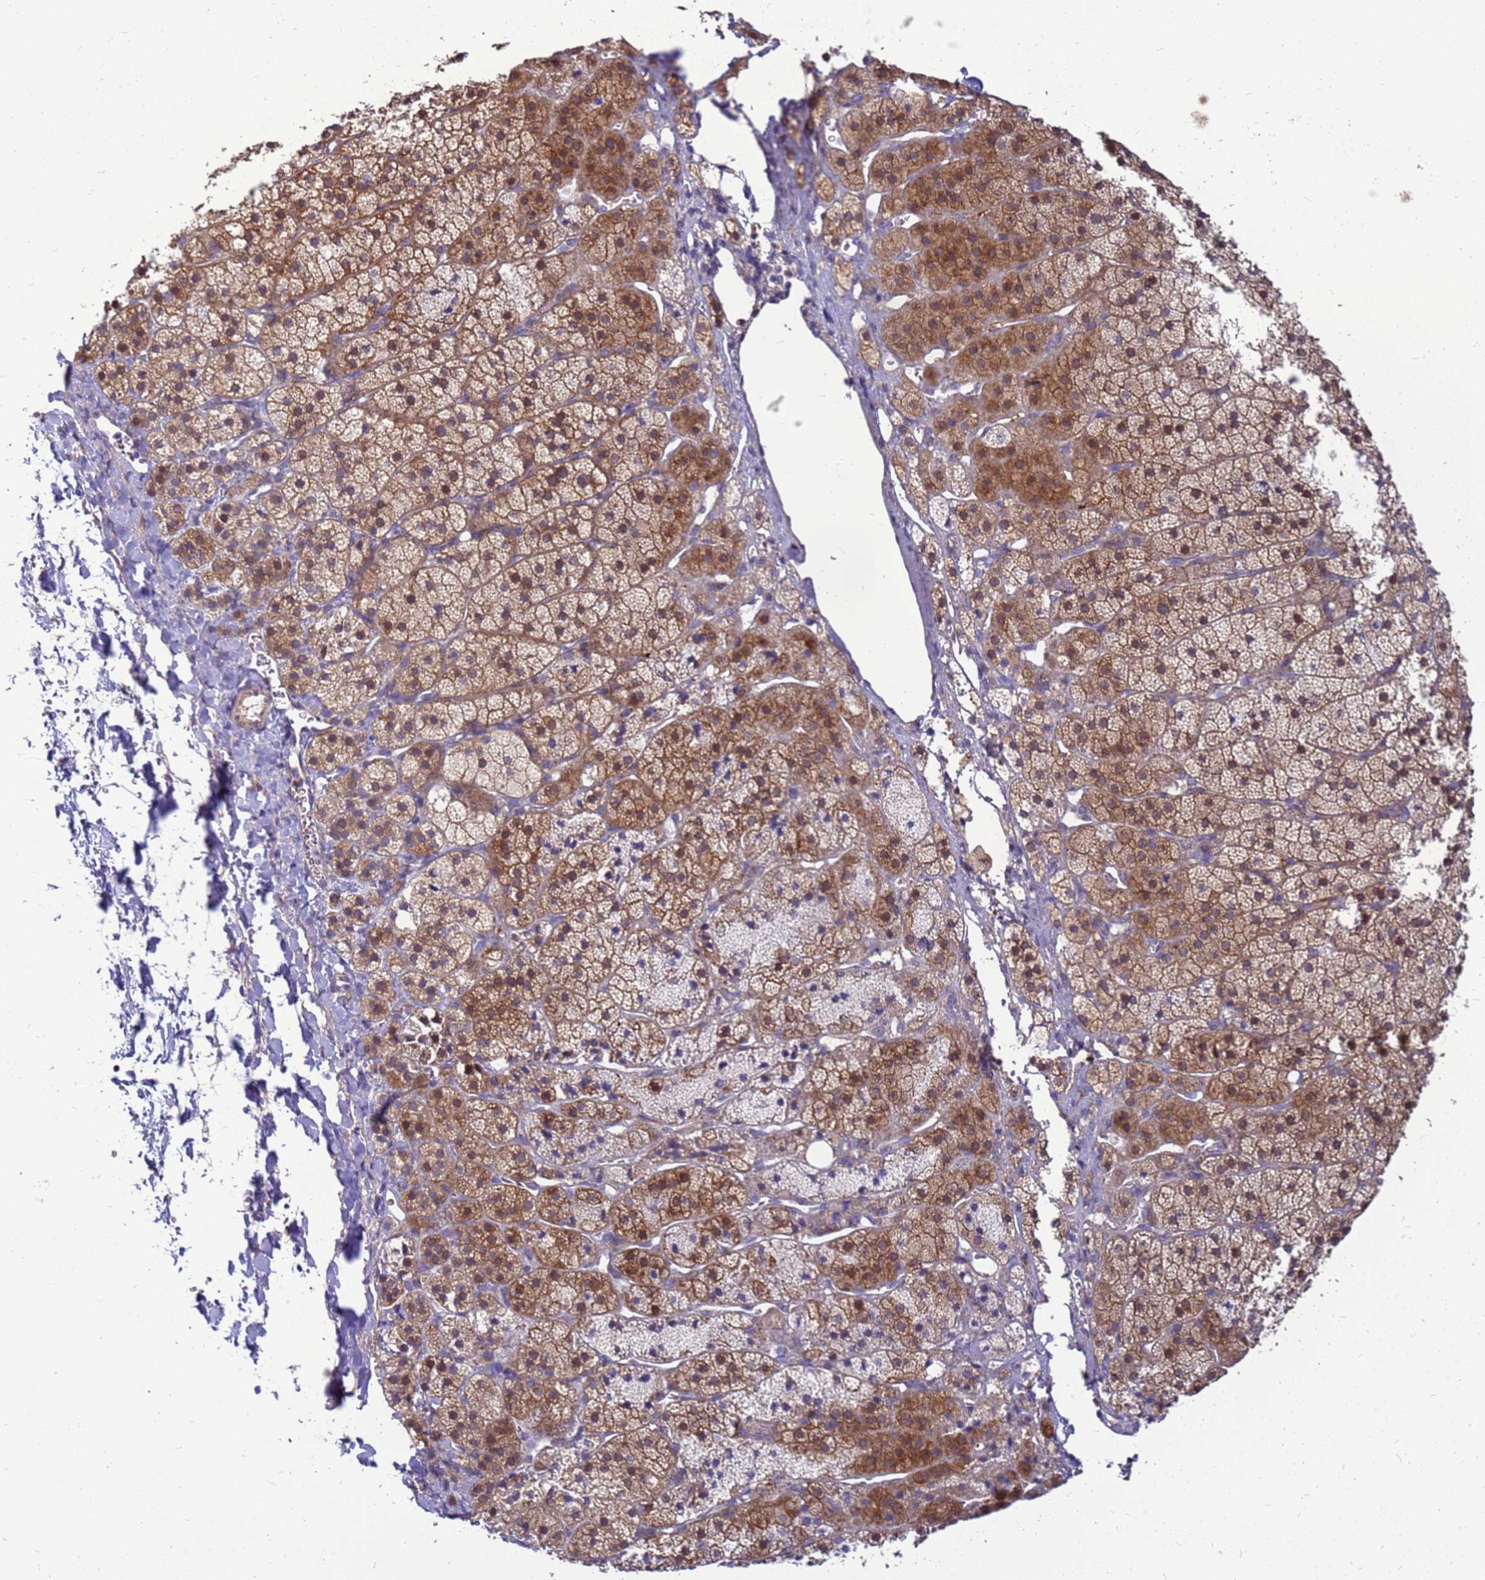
{"staining": {"intensity": "strong", "quantity": "25%-75%", "location": "cytoplasmic/membranous"}, "tissue": "adrenal gland", "cell_type": "Glandular cells", "image_type": "normal", "snomed": [{"axis": "morphology", "description": "Normal tissue, NOS"}, {"axis": "topography", "description": "Adrenal gland"}], "caption": "Immunohistochemistry (IHC) of benign adrenal gland demonstrates high levels of strong cytoplasmic/membranous staining in about 25%-75% of glandular cells.", "gene": "ENOPH1", "patient": {"sex": "female", "age": 44}}